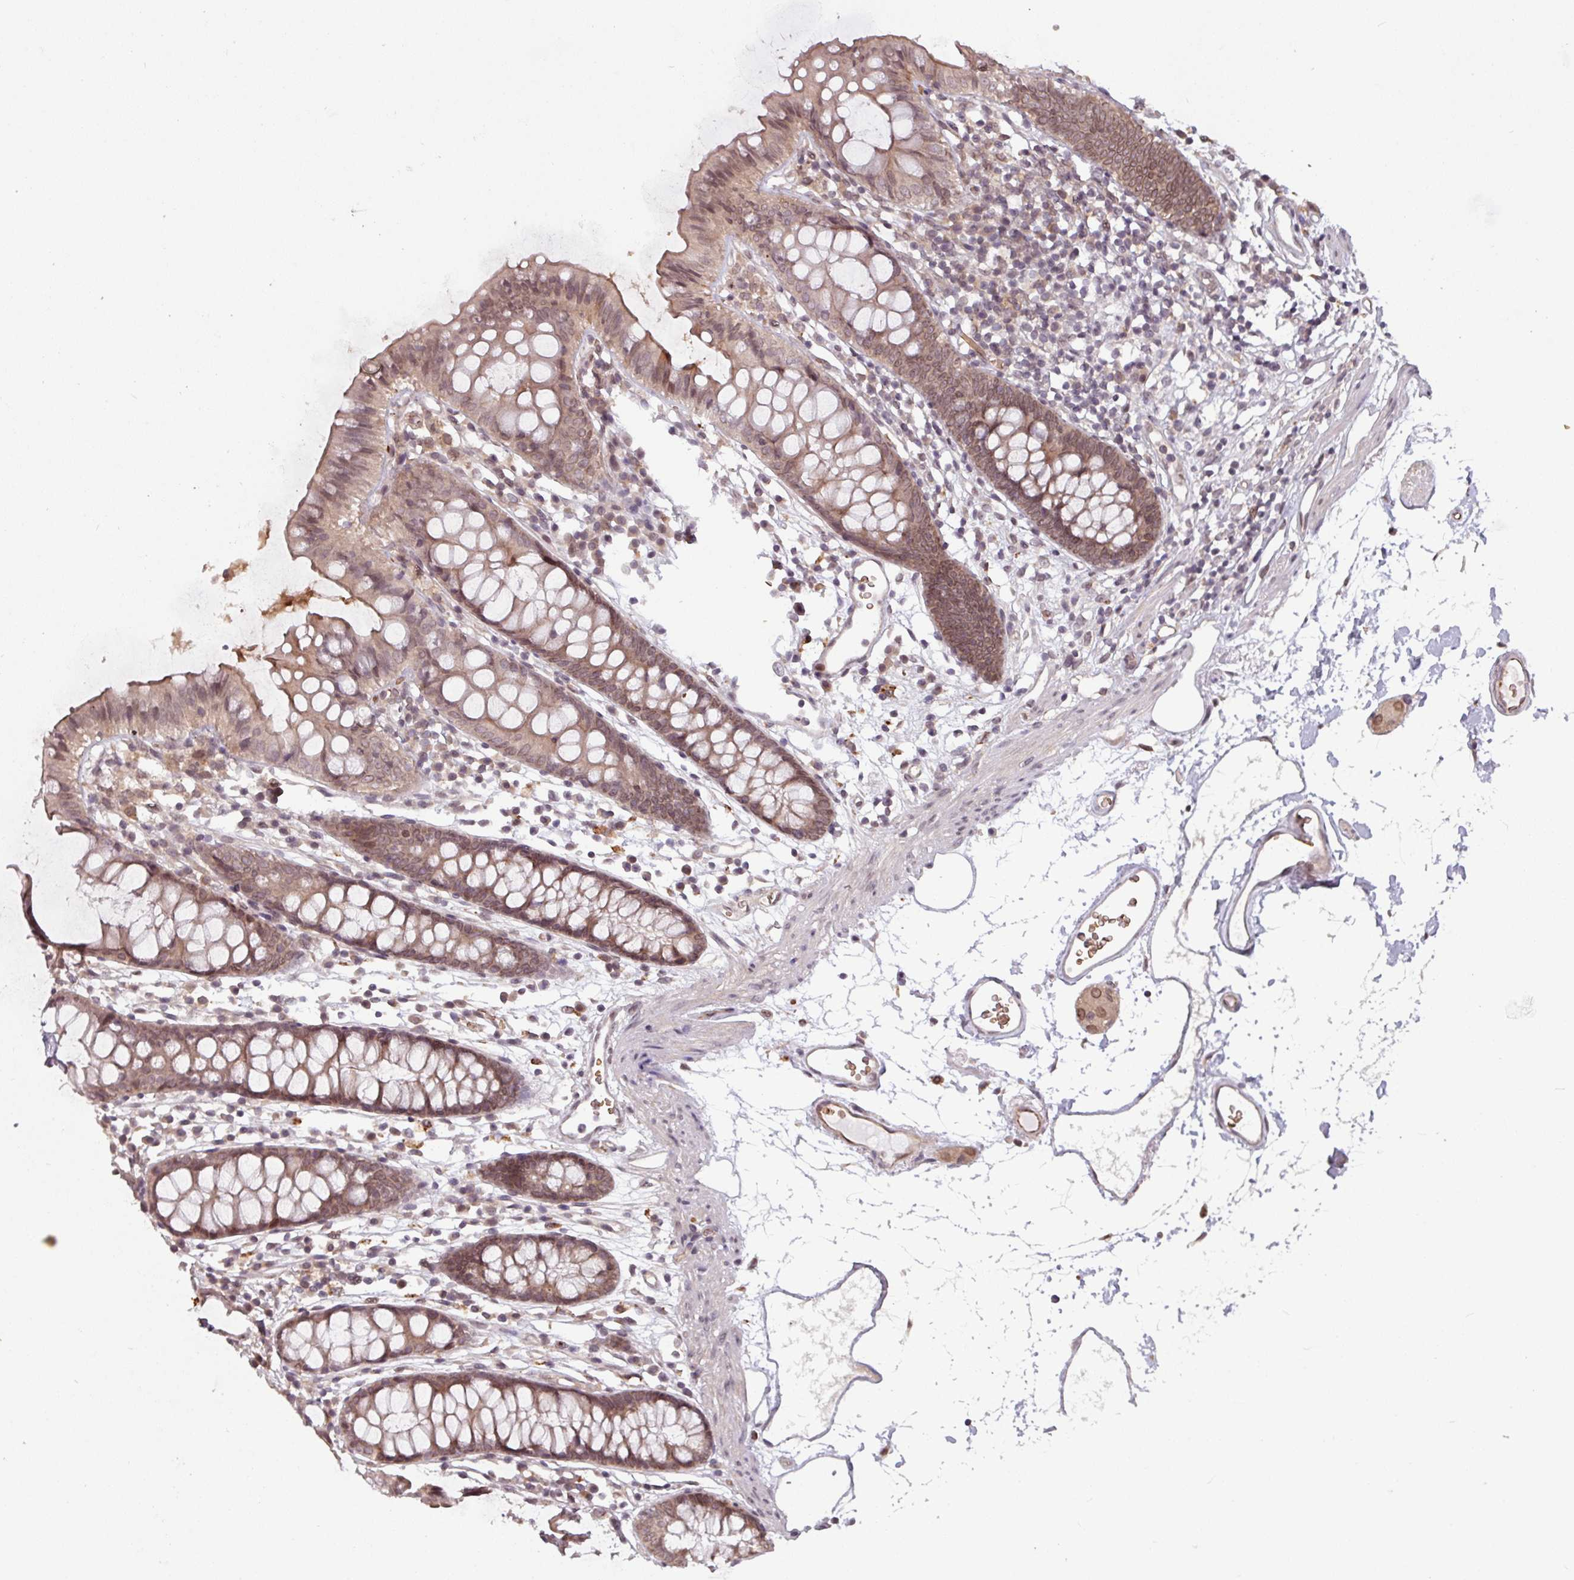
{"staining": {"intensity": "moderate", "quantity": ">75%", "location": "cytoplasmic/membranous"}, "tissue": "colon", "cell_type": "Endothelial cells", "image_type": "normal", "snomed": [{"axis": "morphology", "description": "Normal tissue, NOS"}, {"axis": "topography", "description": "Colon"}], "caption": "IHC (DAB (3,3'-diaminobenzidine)) staining of benign colon demonstrates moderate cytoplasmic/membranous protein staining in approximately >75% of endothelial cells. (IHC, brightfield microscopy, high magnification).", "gene": "RBM4B", "patient": {"sex": "female", "age": 84}}